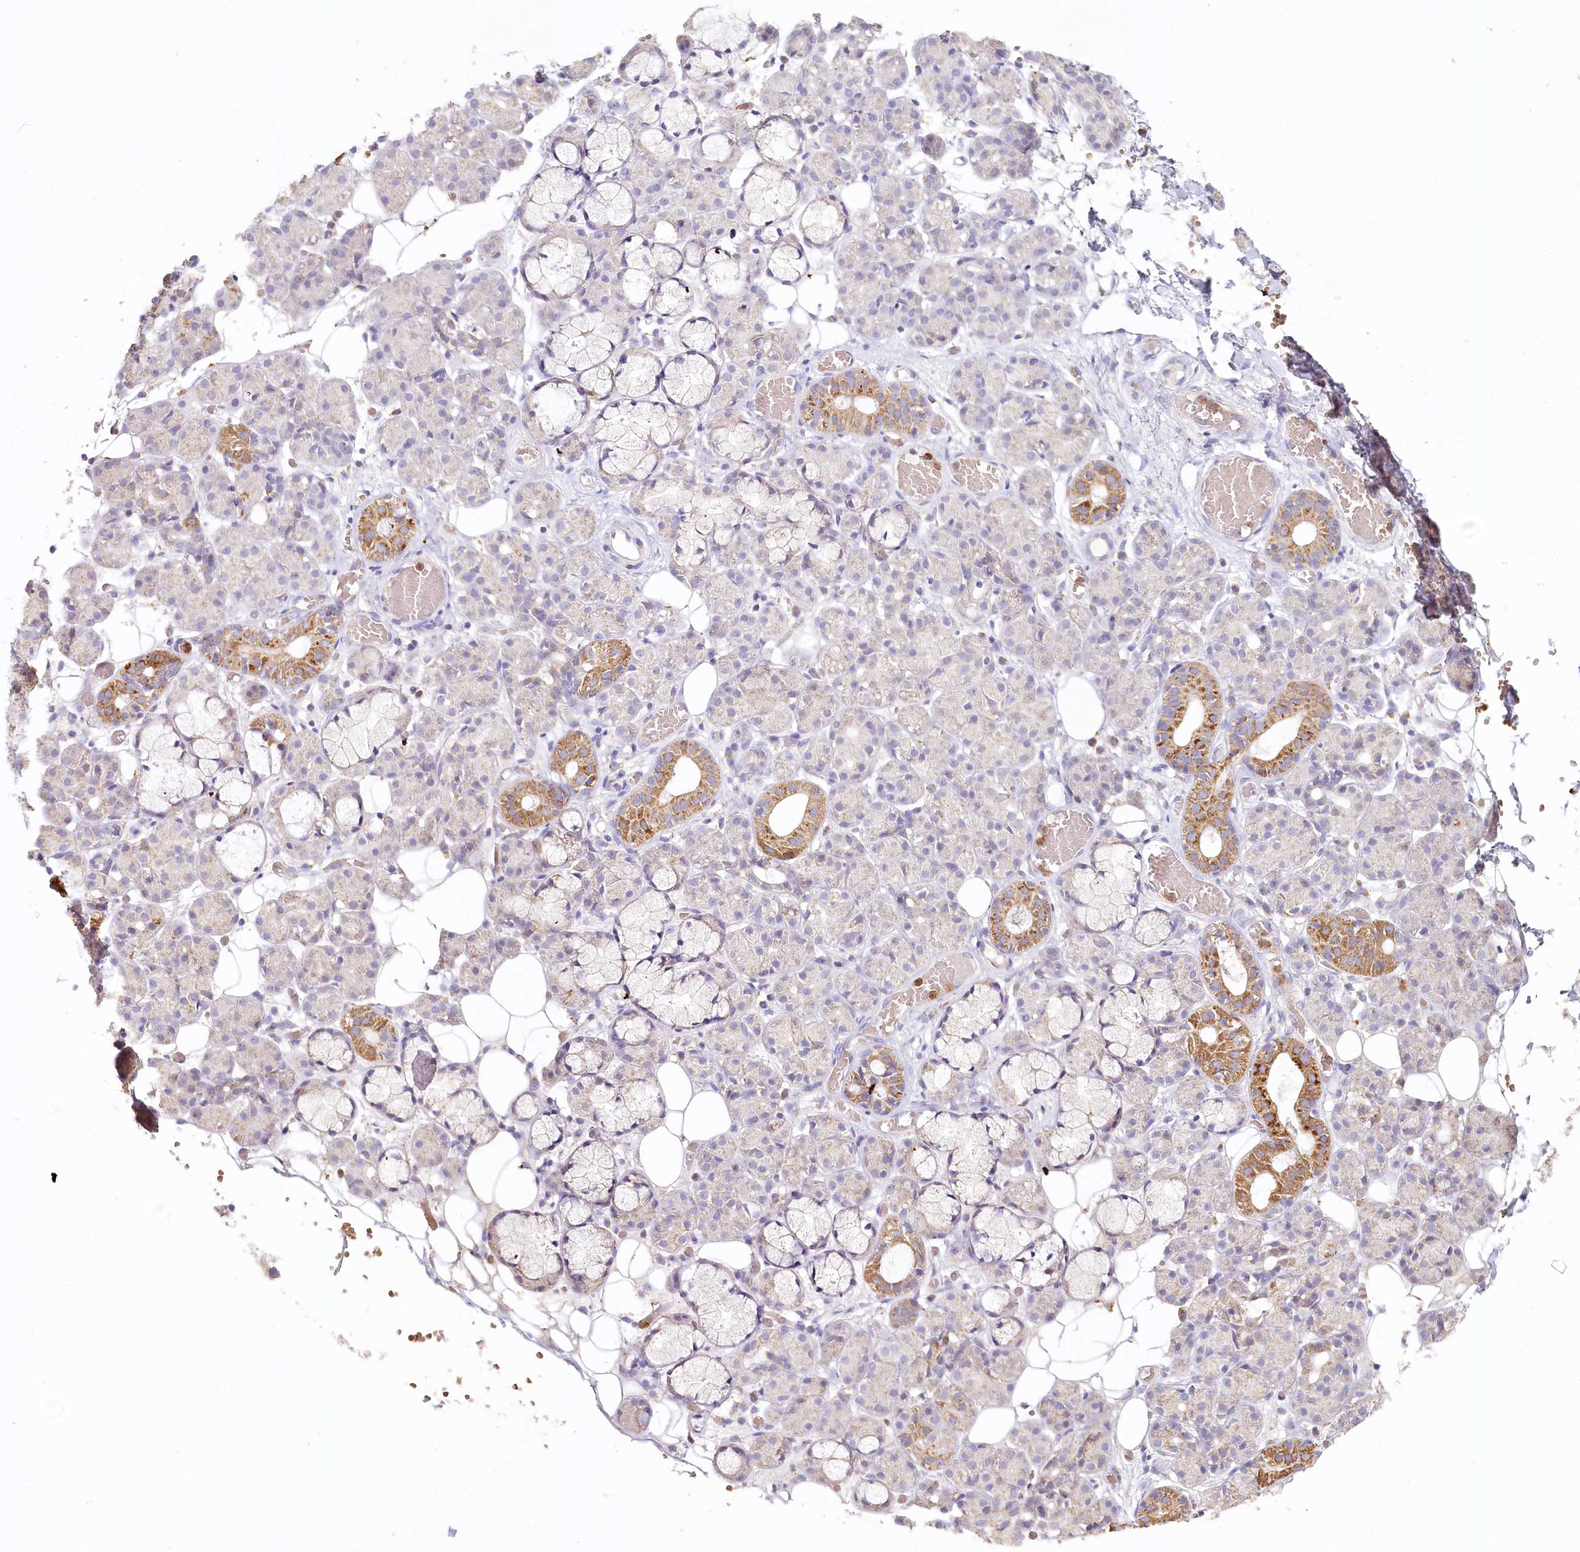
{"staining": {"intensity": "moderate", "quantity": "<25%", "location": "cytoplasmic/membranous"}, "tissue": "salivary gland", "cell_type": "Glandular cells", "image_type": "normal", "snomed": [{"axis": "morphology", "description": "Normal tissue, NOS"}, {"axis": "topography", "description": "Salivary gland"}], "caption": "Salivary gland stained with DAB immunohistochemistry reveals low levels of moderate cytoplasmic/membranous expression in about <25% of glandular cells.", "gene": "MMP25", "patient": {"sex": "male", "age": 63}}